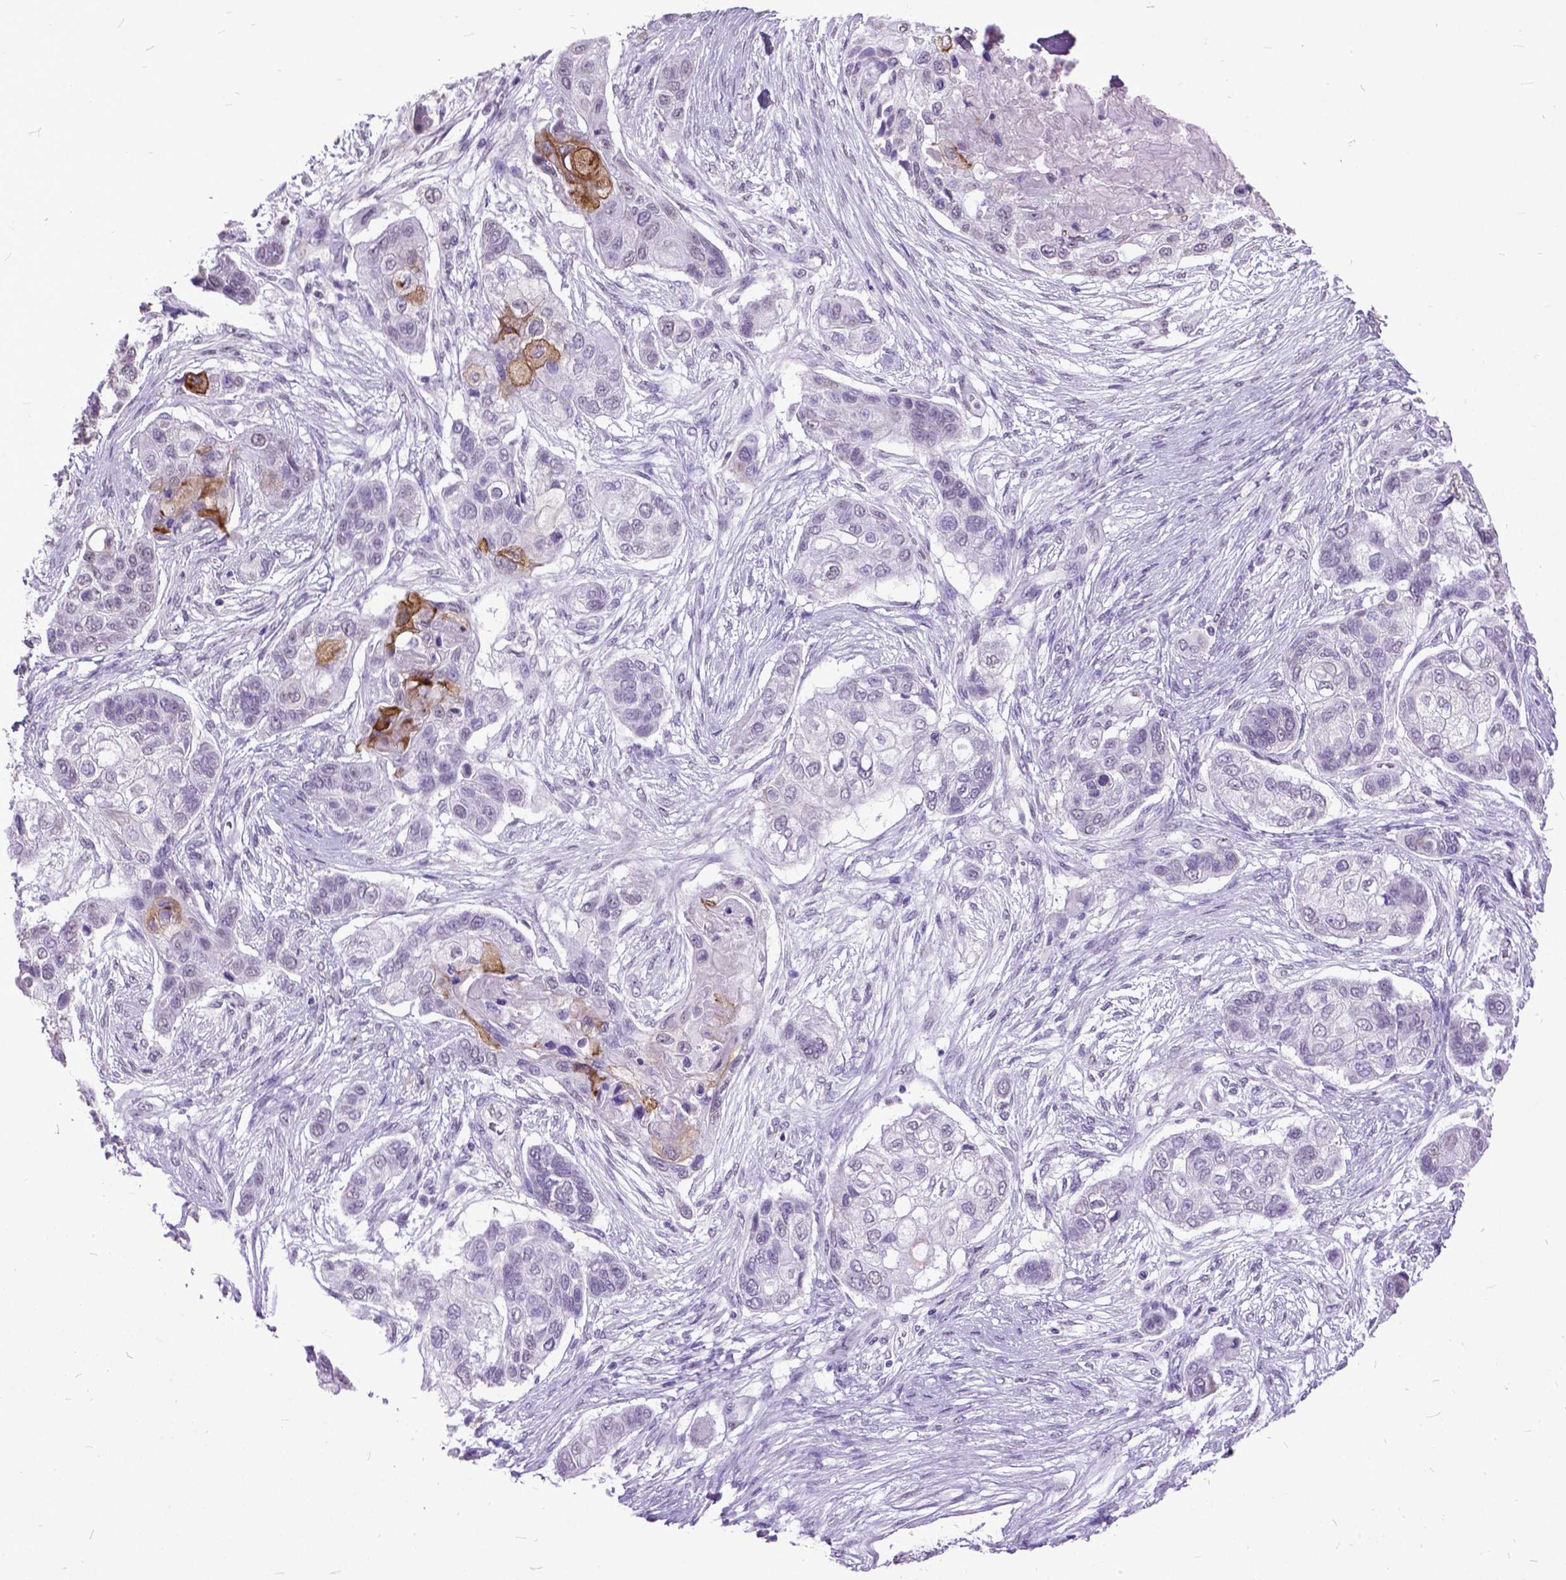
{"staining": {"intensity": "negative", "quantity": "none", "location": "none"}, "tissue": "lung cancer", "cell_type": "Tumor cells", "image_type": "cancer", "snomed": [{"axis": "morphology", "description": "Squamous cell carcinoma, NOS"}, {"axis": "topography", "description": "Lung"}], "caption": "Tumor cells show no significant protein staining in squamous cell carcinoma (lung). Nuclei are stained in blue.", "gene": "MARCHF10", "patient": {"sex": "male", "age": 69}}